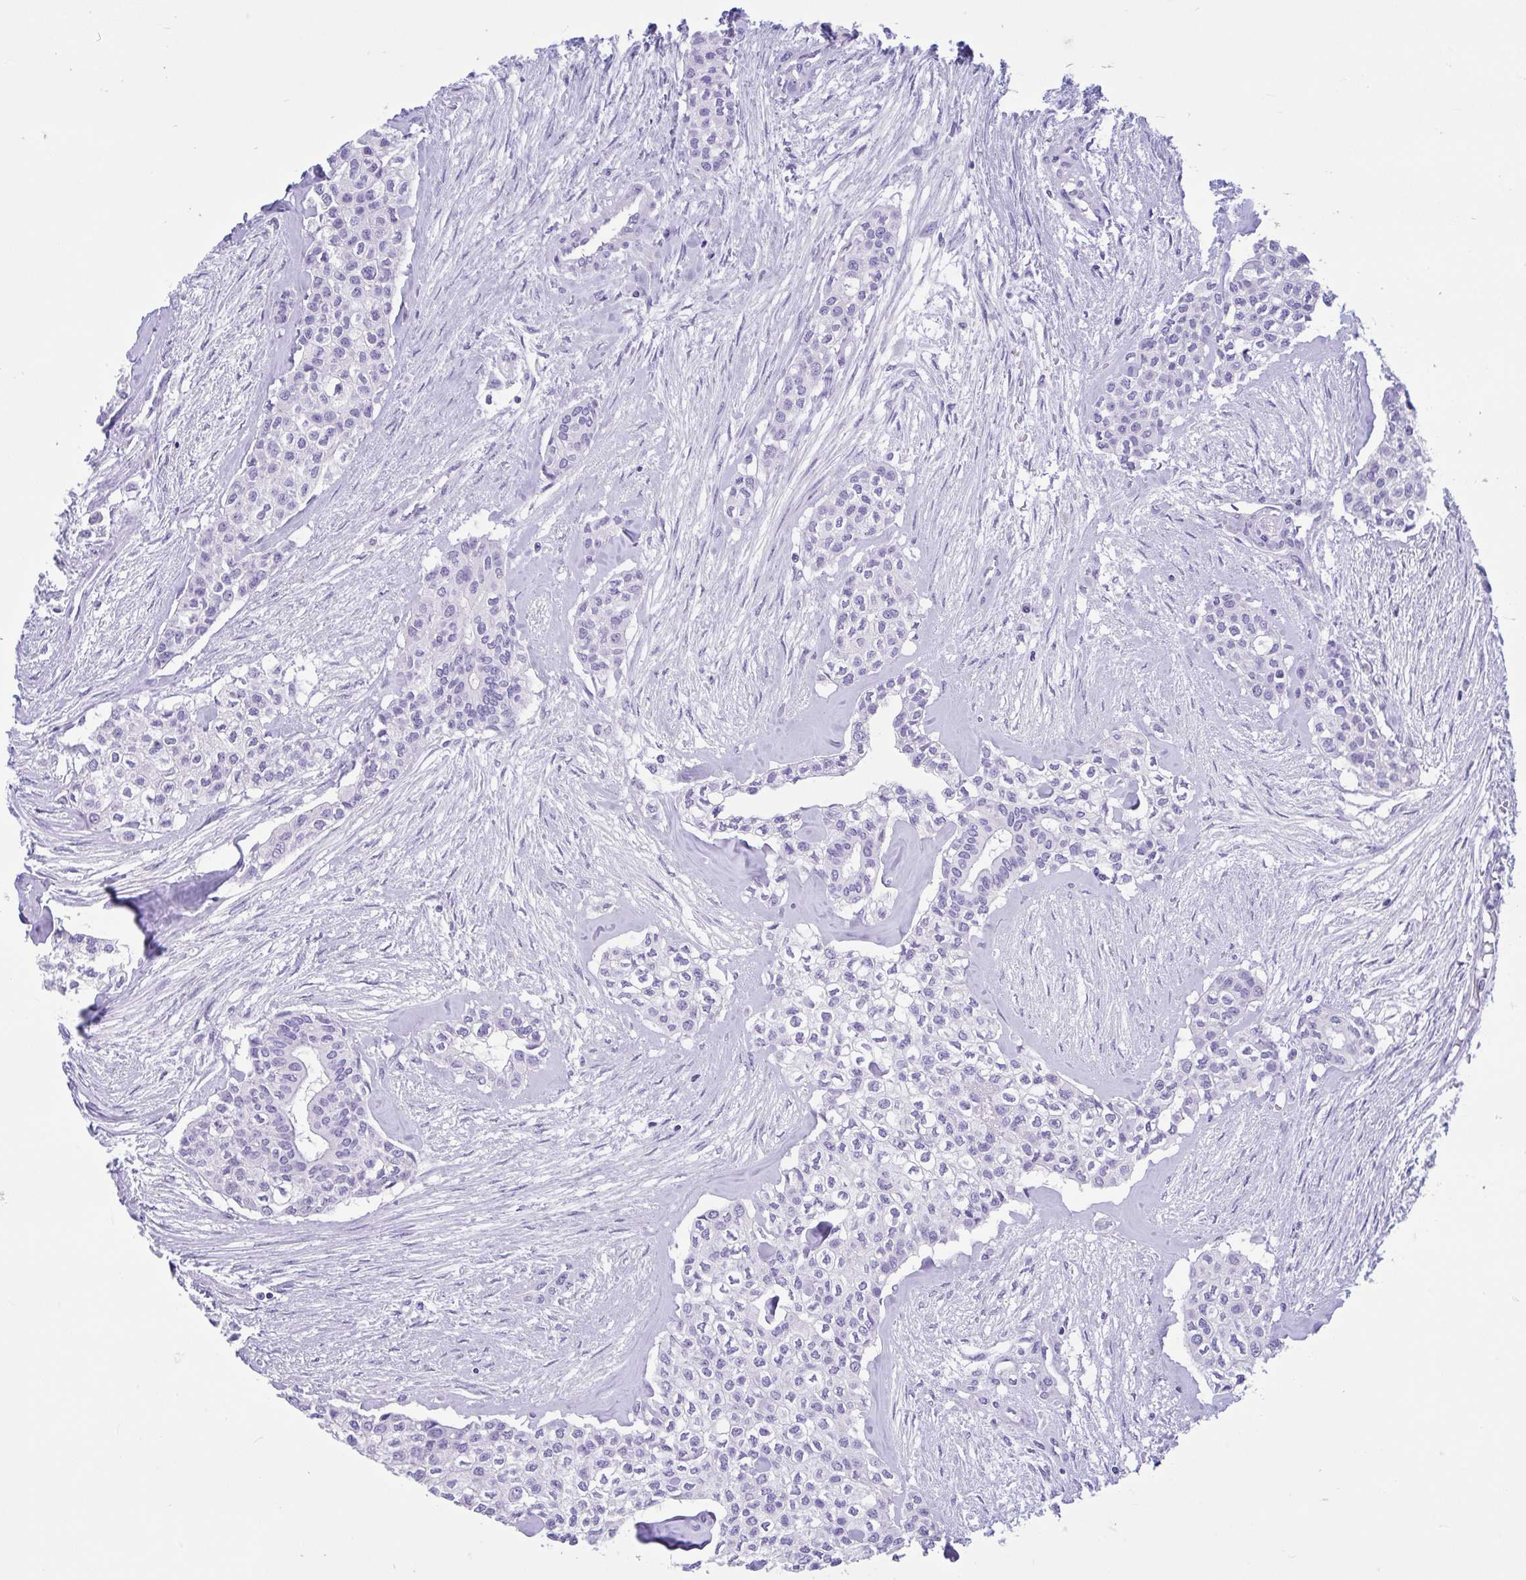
{"staining": {"intensity": "negative", "quantity": "none", "location": "none"}, "tissue": "head and neck cancer", "cell_type": "Tumor cells", "image_type": "cancer", "snomed": [{"axis": "morphology", "description": "Adenocarcinoma, NOS"}, {"axis": "topography", "description": "Head-Neck"}], "caption": "Immunohistochemical staining of head and neck adenocarcinoma displays no significant expression in tumor cells.", "gene": "OR4N4", "patient": {"sex": "male", "age": 81}}